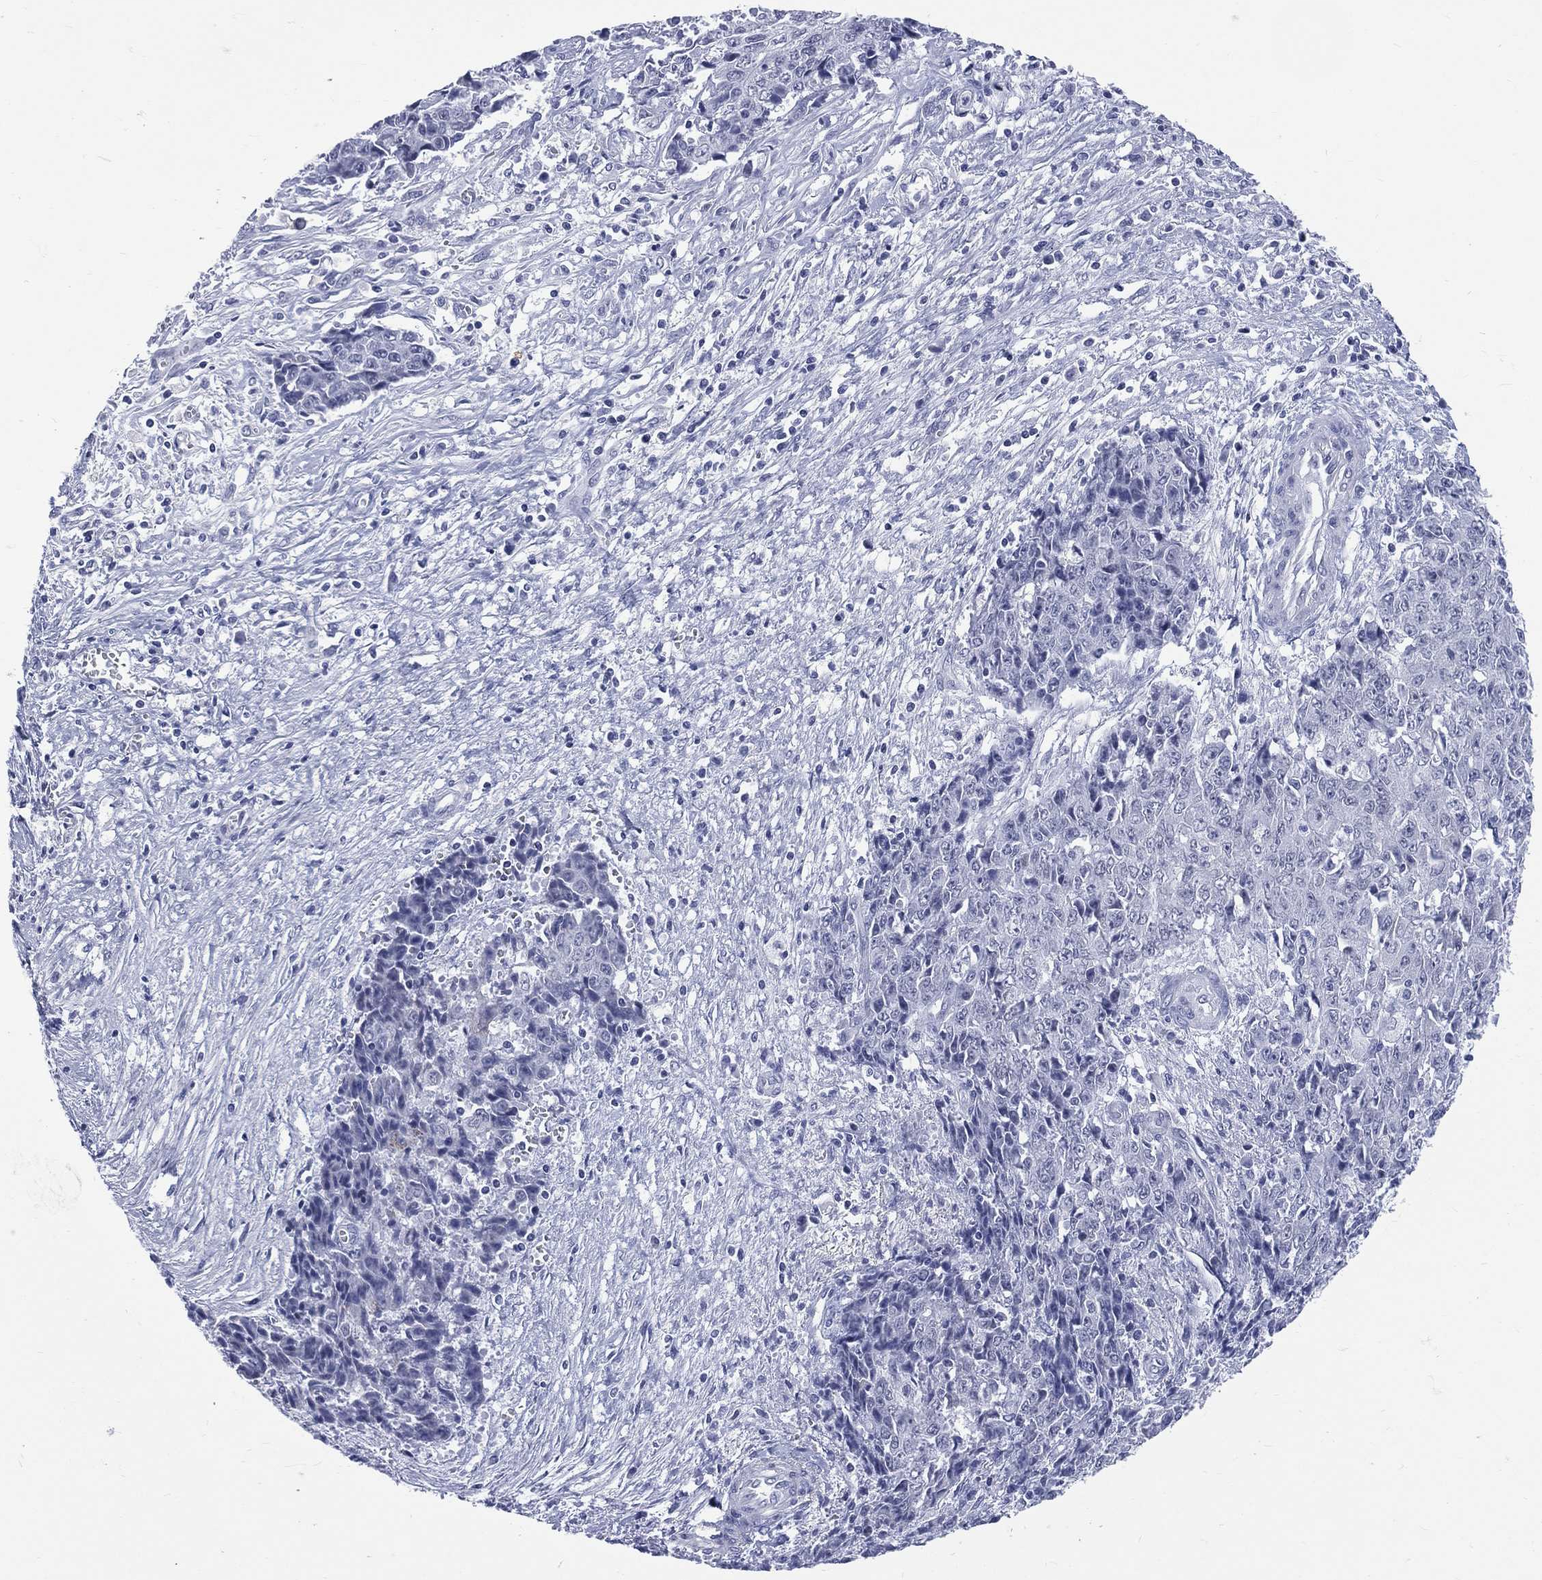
{"staining": {"intensity": "negative", "quantity": "none", "location": "none"}, "tissue": "ovarian cancer", "cell_type": "Tumor cells", "image_type": "cancer", "snomed": [{"axis": "morphology", "description": "Carcinoma, endometroid"}, {"axis": "topography", "description": "Ovary"}], "caption": "Immunohistochemistry image of human ovarian cancer stained for a protein (brown), which demonstrates no staining in tumor cells.", "gene": "MLLT10", "patient": {"sex": "female", "age": 42}}